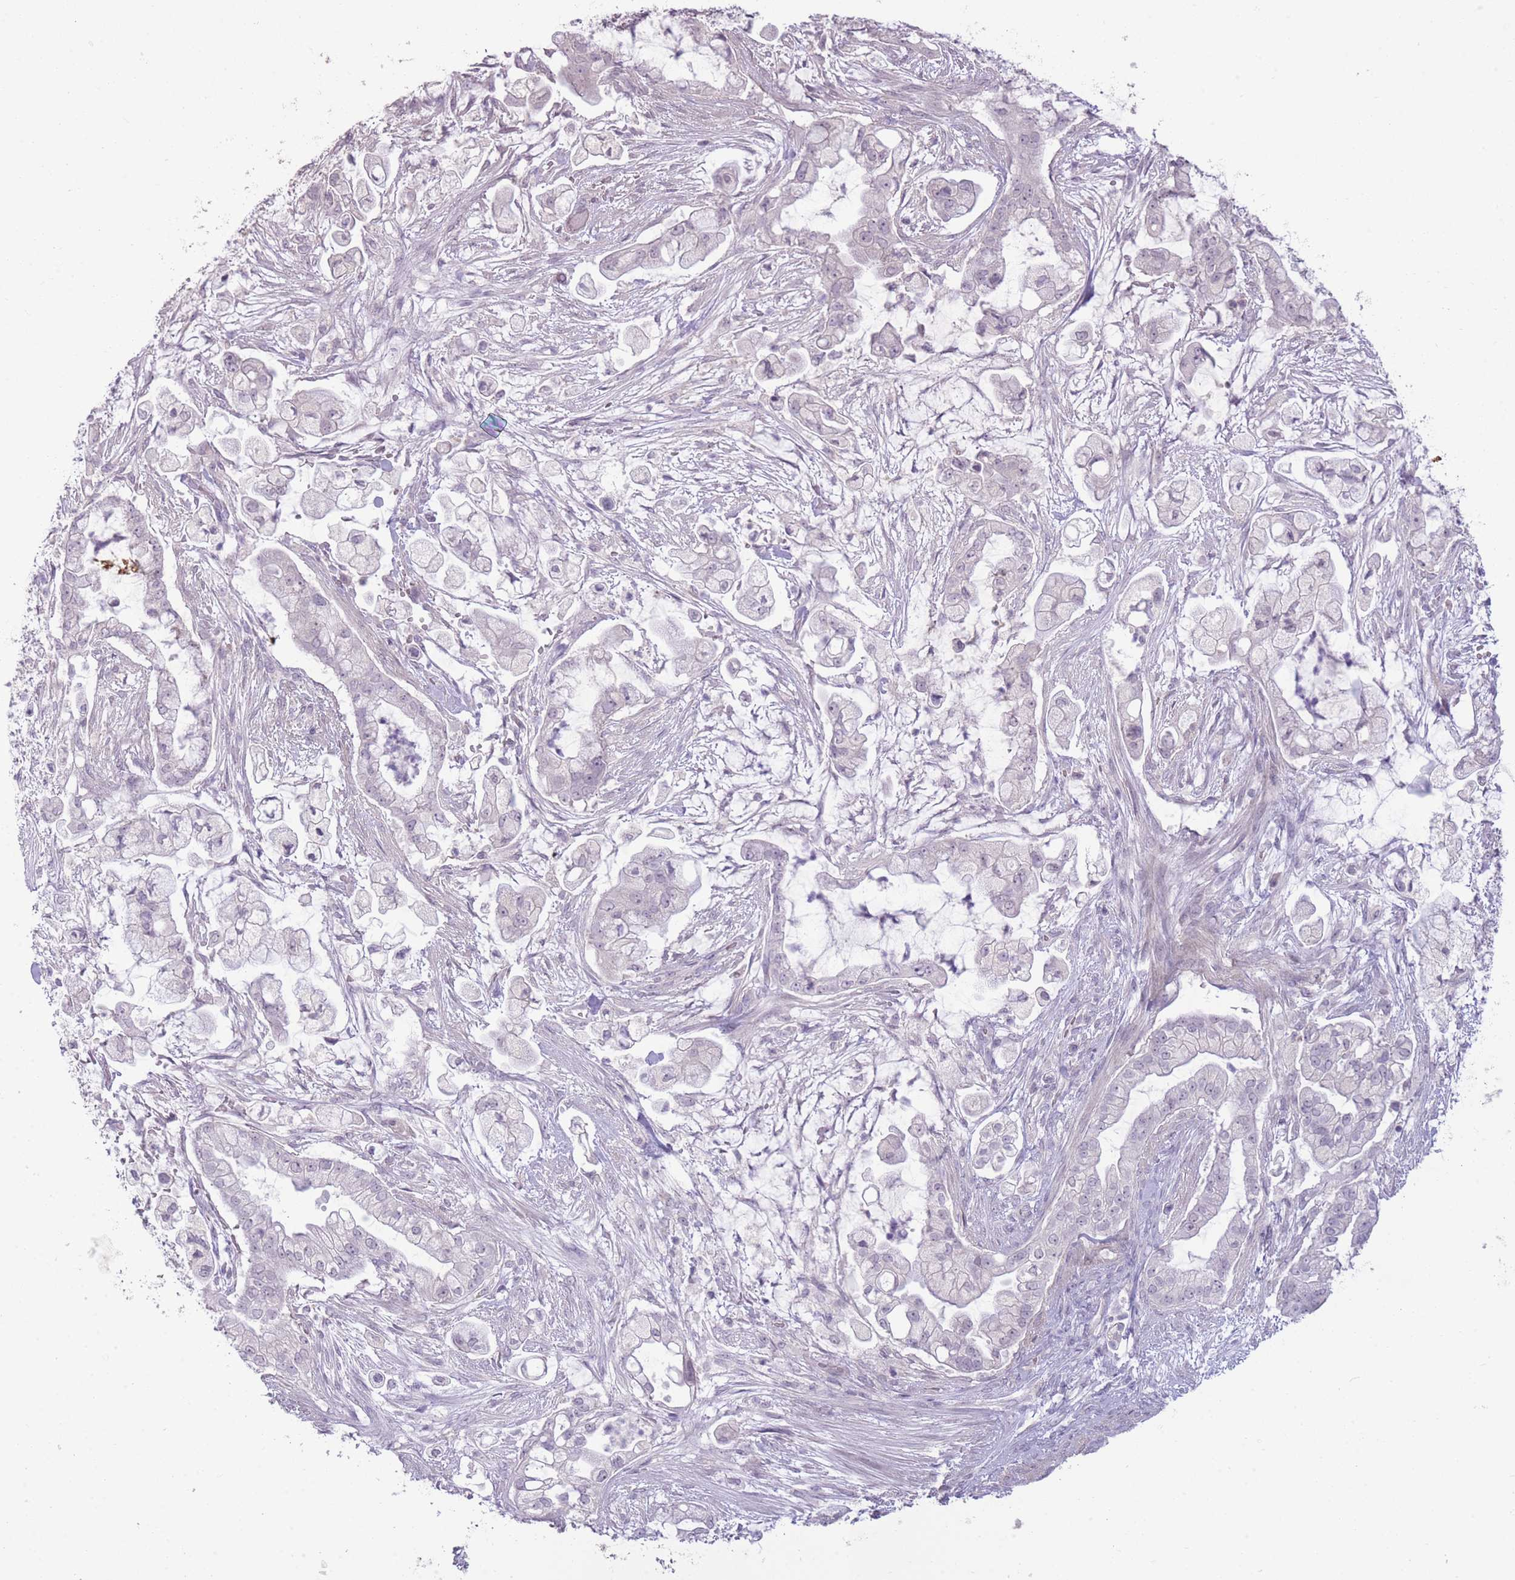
{"staining": {"intensity": "negative", "quantity": "none", "location": "none"}, "tissue": "pancreatic cancer", "cell_type": "Tumor cells", "image_type": "cancer", "snomed": [{"axis": "morphology", "description": "Adenocarcinoma, NOS"}, {"axis": "topography", "description": "Pancreas"}], "caption": "Immunohistochemistry (IHC) image of neoplastic tissue: pancreatic adenocarcinoma stained with DAB reveals no significant protein staining in tumor cells. (Brightfield microscopy of DAB (3,3'-diaminobenzidine) immunohistochemistry at high magnification).", "gene": "ZBTB24", "patient": {"sex": "female", "age": 69}}